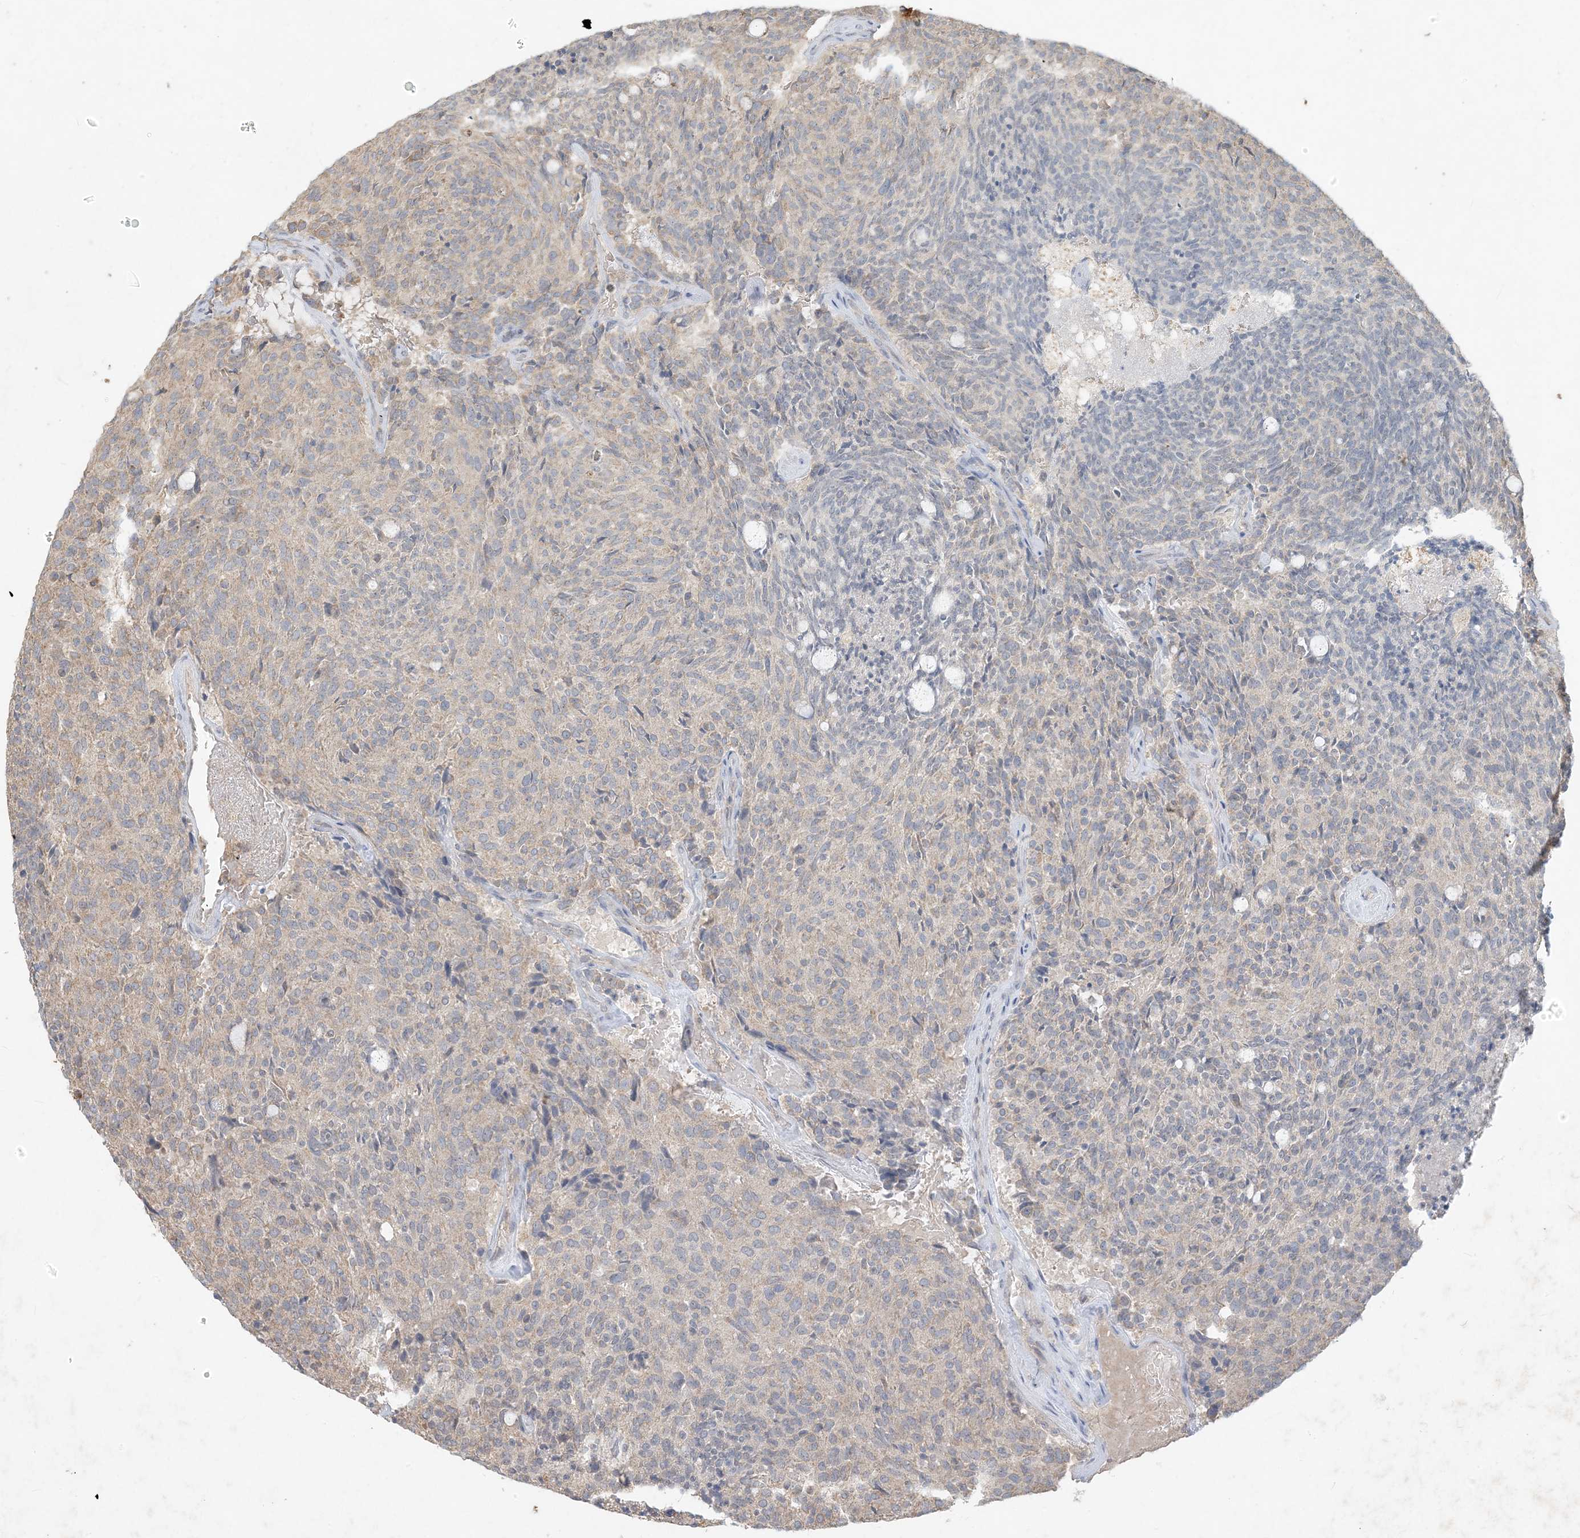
{"staining": {"intensity": "weak", "quantity": "25%-75%", "location": "cytoplasmic/membranous"}, "tissue": "carcinoid", "cell_type": "Tumor cells", "image_type": "cancer", "snomed": [{"axis": "morphology", "description": "Carcinoid, malignant, NOS"}, {"axis": "topography", "description": "Pancreas"}], "caption": "Immunohistochemical staining of malignant carcinoid reveals low levels of weak cytoplasmic/membranous expression in about 25%-75% of tumor cells.", "gene": "MCOLN1", "patient": {"sex": "female", "age": 54}}